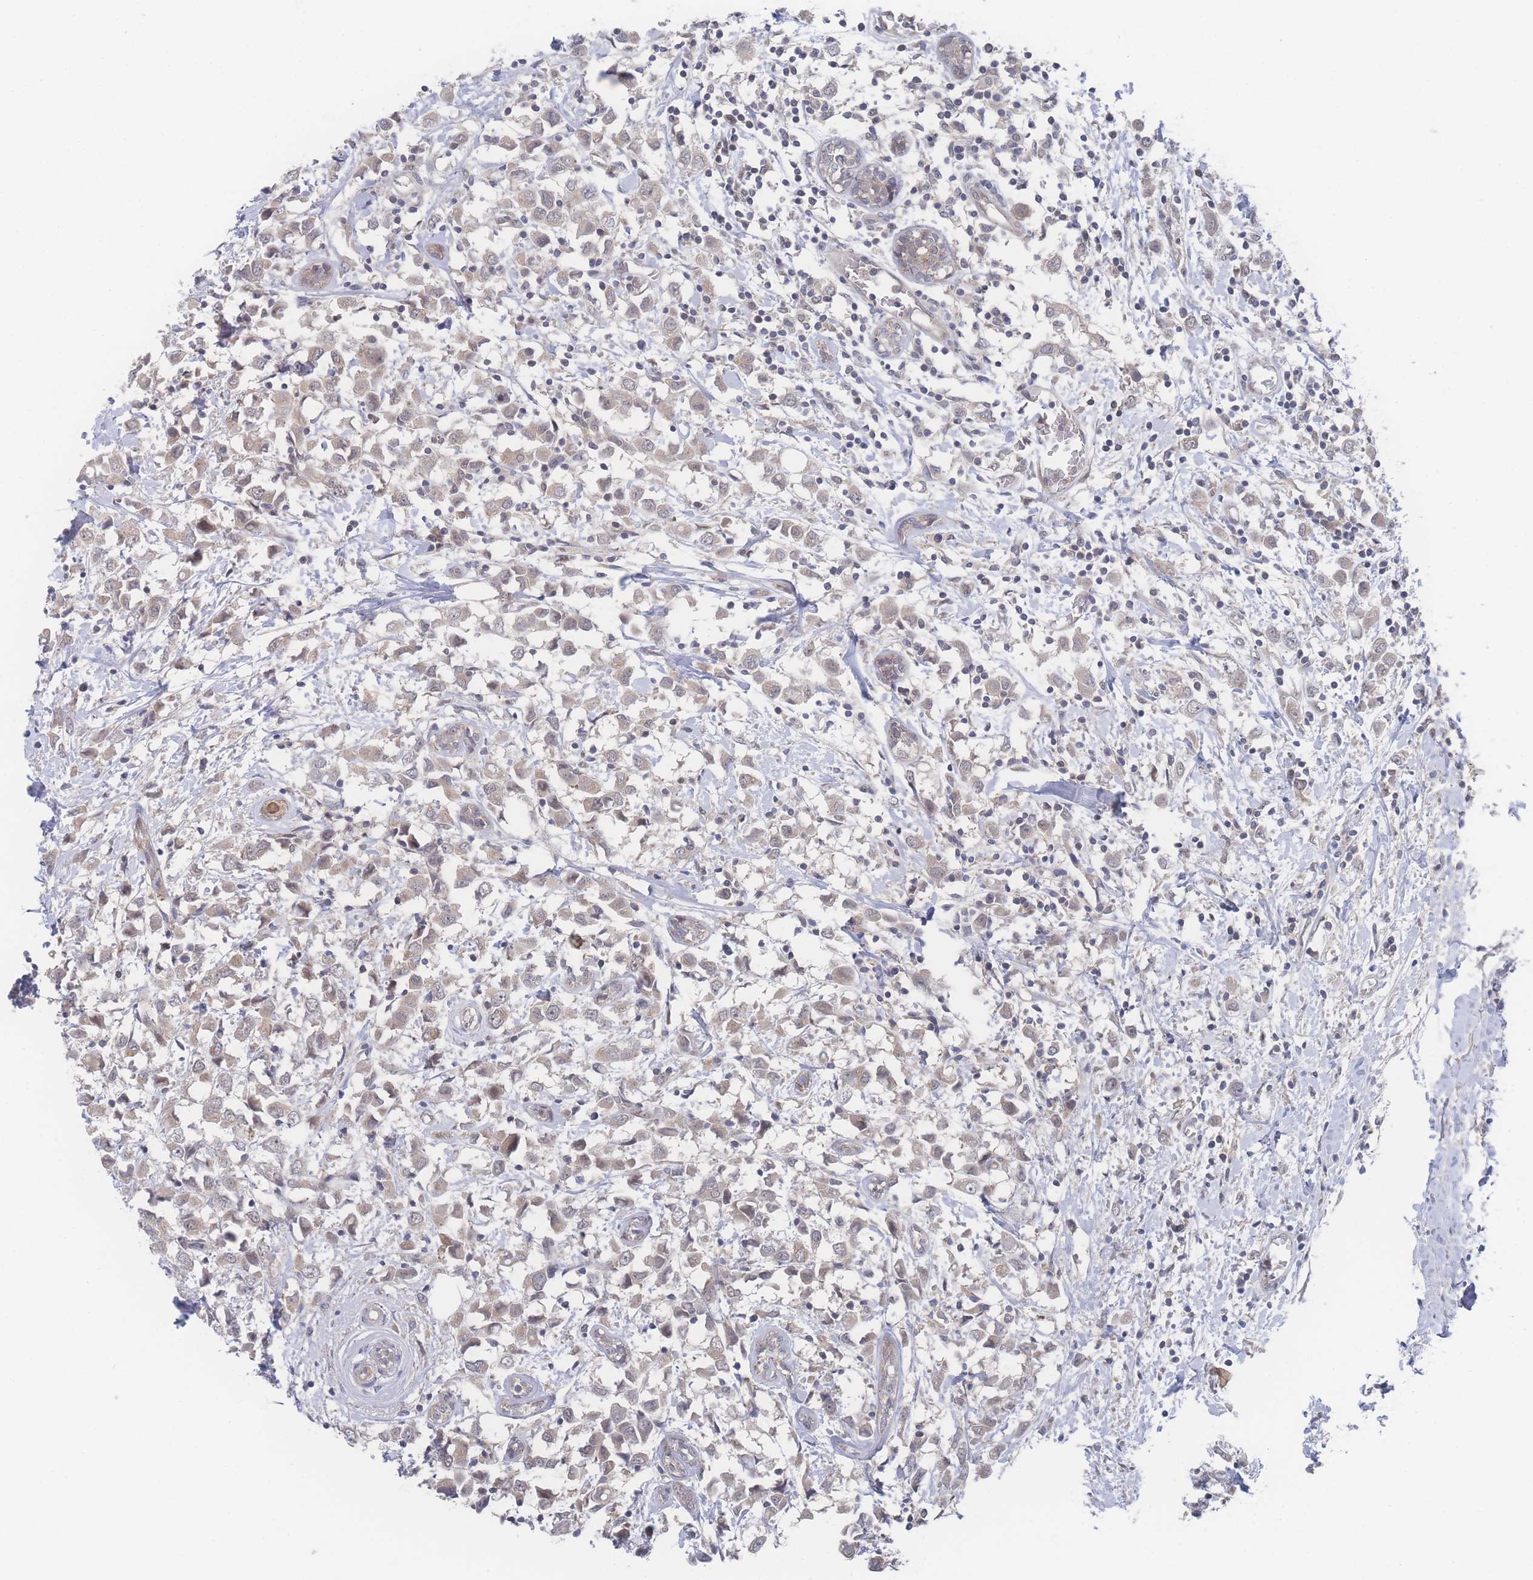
{"staining": {"intensity": "weak", "quantity": ">75%", "location": "cytoplasmic/membranous"}, "tissue": "breast cancer", "cell_type": "Tumor cells", "image_type": "cancer", "snomed": [{"axis": "morphology", "description": "Duct carcinoma"}, {"axis": "topography", "description": "Breast"}], "caption": "Protein expression analysis of human intraductal carcinoma (breast) reveals weak cytoplasmic/membranous staining in about >75% of tumor cells. The staining was performed using DAB, with brown indicating positive protein expression. Nuclei are stained blue with hematoxylin.", "gene": "NBEAL1", "patient": {"sex": "female", "age": 61}}